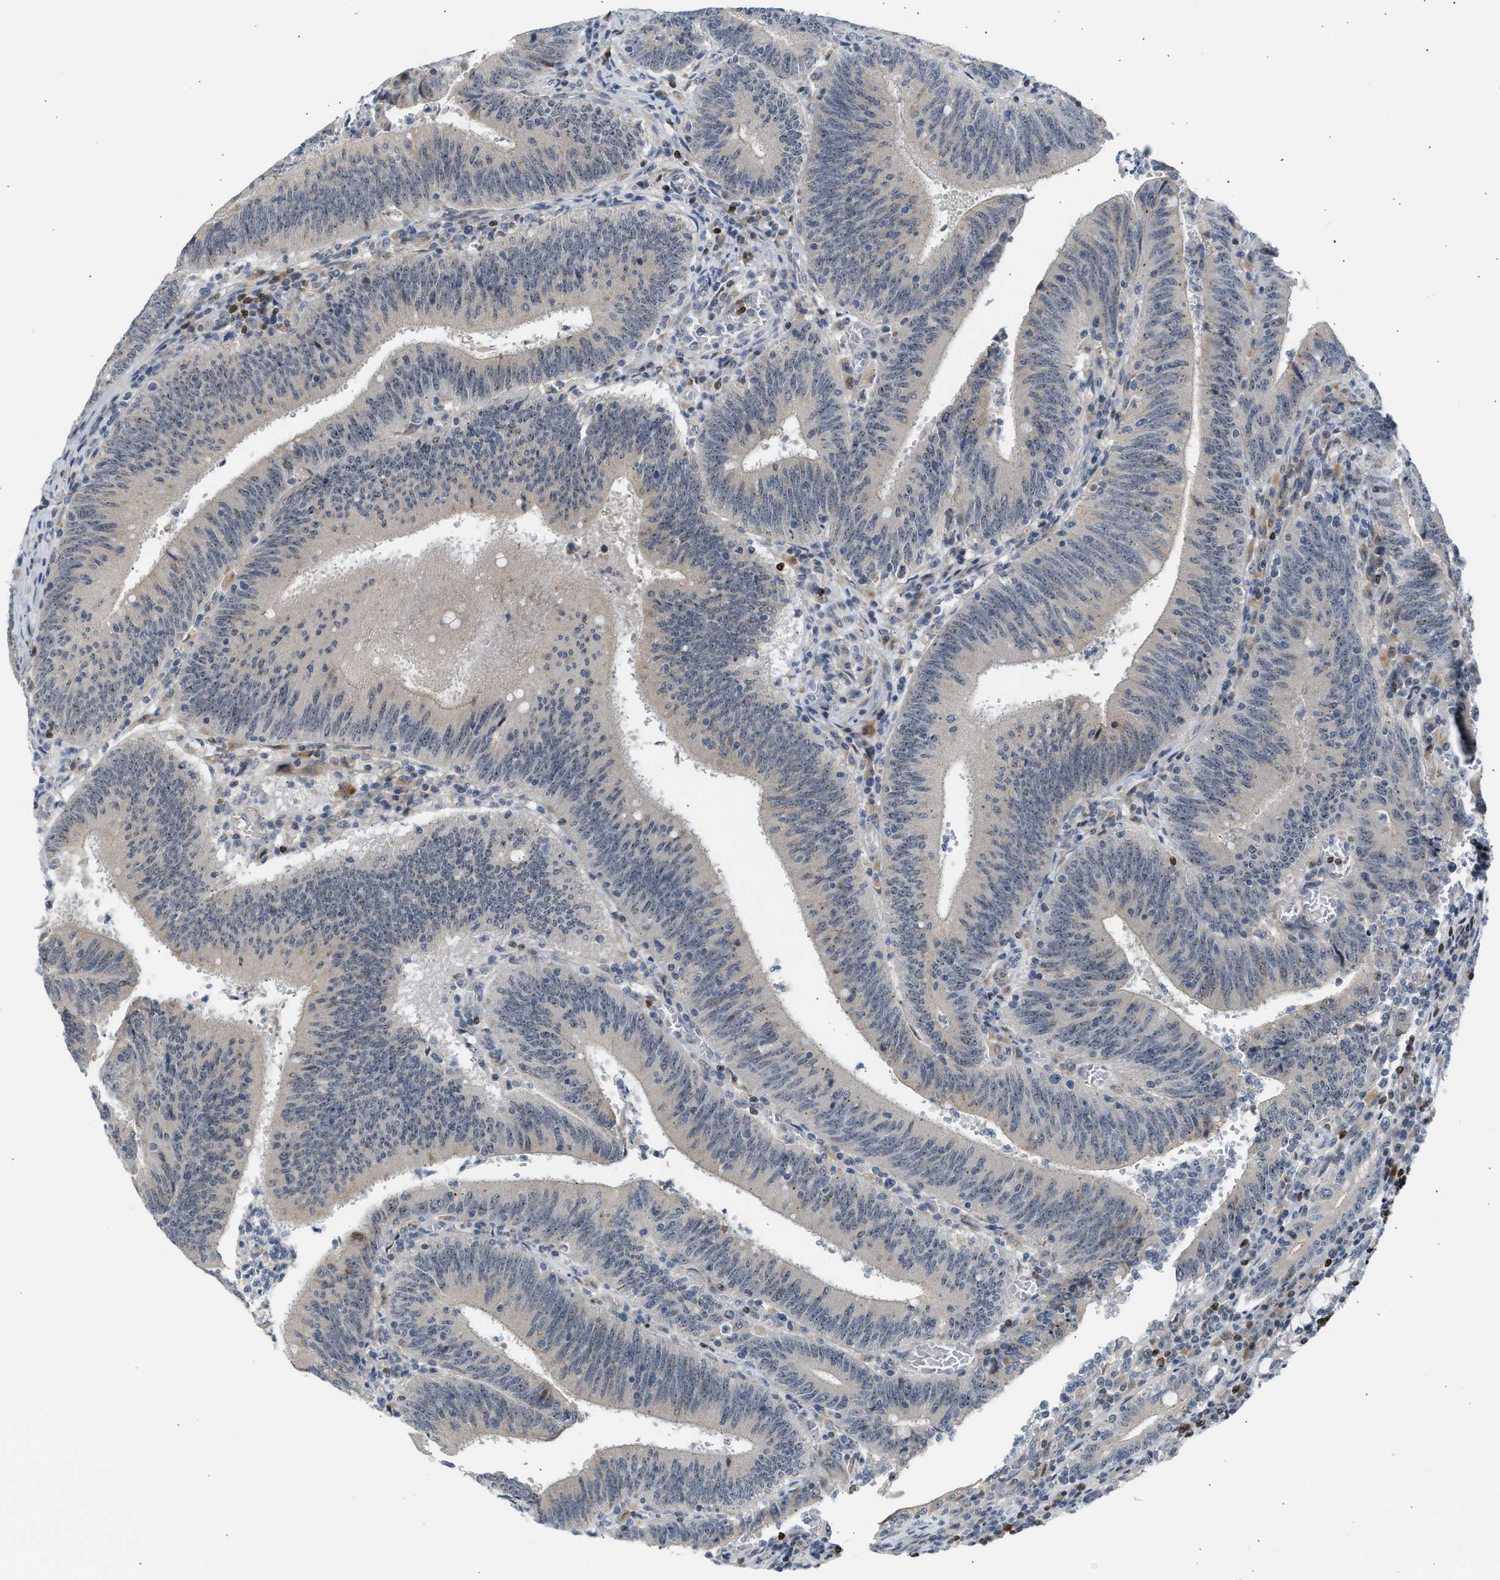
{"staining": {"intensity": "weak", "quantity": "25%-75%", "location": "nuclear"}, "tissue": "colorectal cancer", "cell_type": "Tumor cells", "image_type": "cancer", "snomed": [{"axis": "morphology", "description": "Normal tissue, NOS"}, {"axis": "morphology", "description": "Adenocarcinoma, NOS"}, {"axis": "topography", "description": "Rectum"}], "caption": "Colorectal cancer (adenocarcinoma) stained with a brown dye displays weak nuclear positive positivity in about 25%-75% of tumor cells.", "gene": "NPS", "patient": {"sex": "female", "age": 66}}